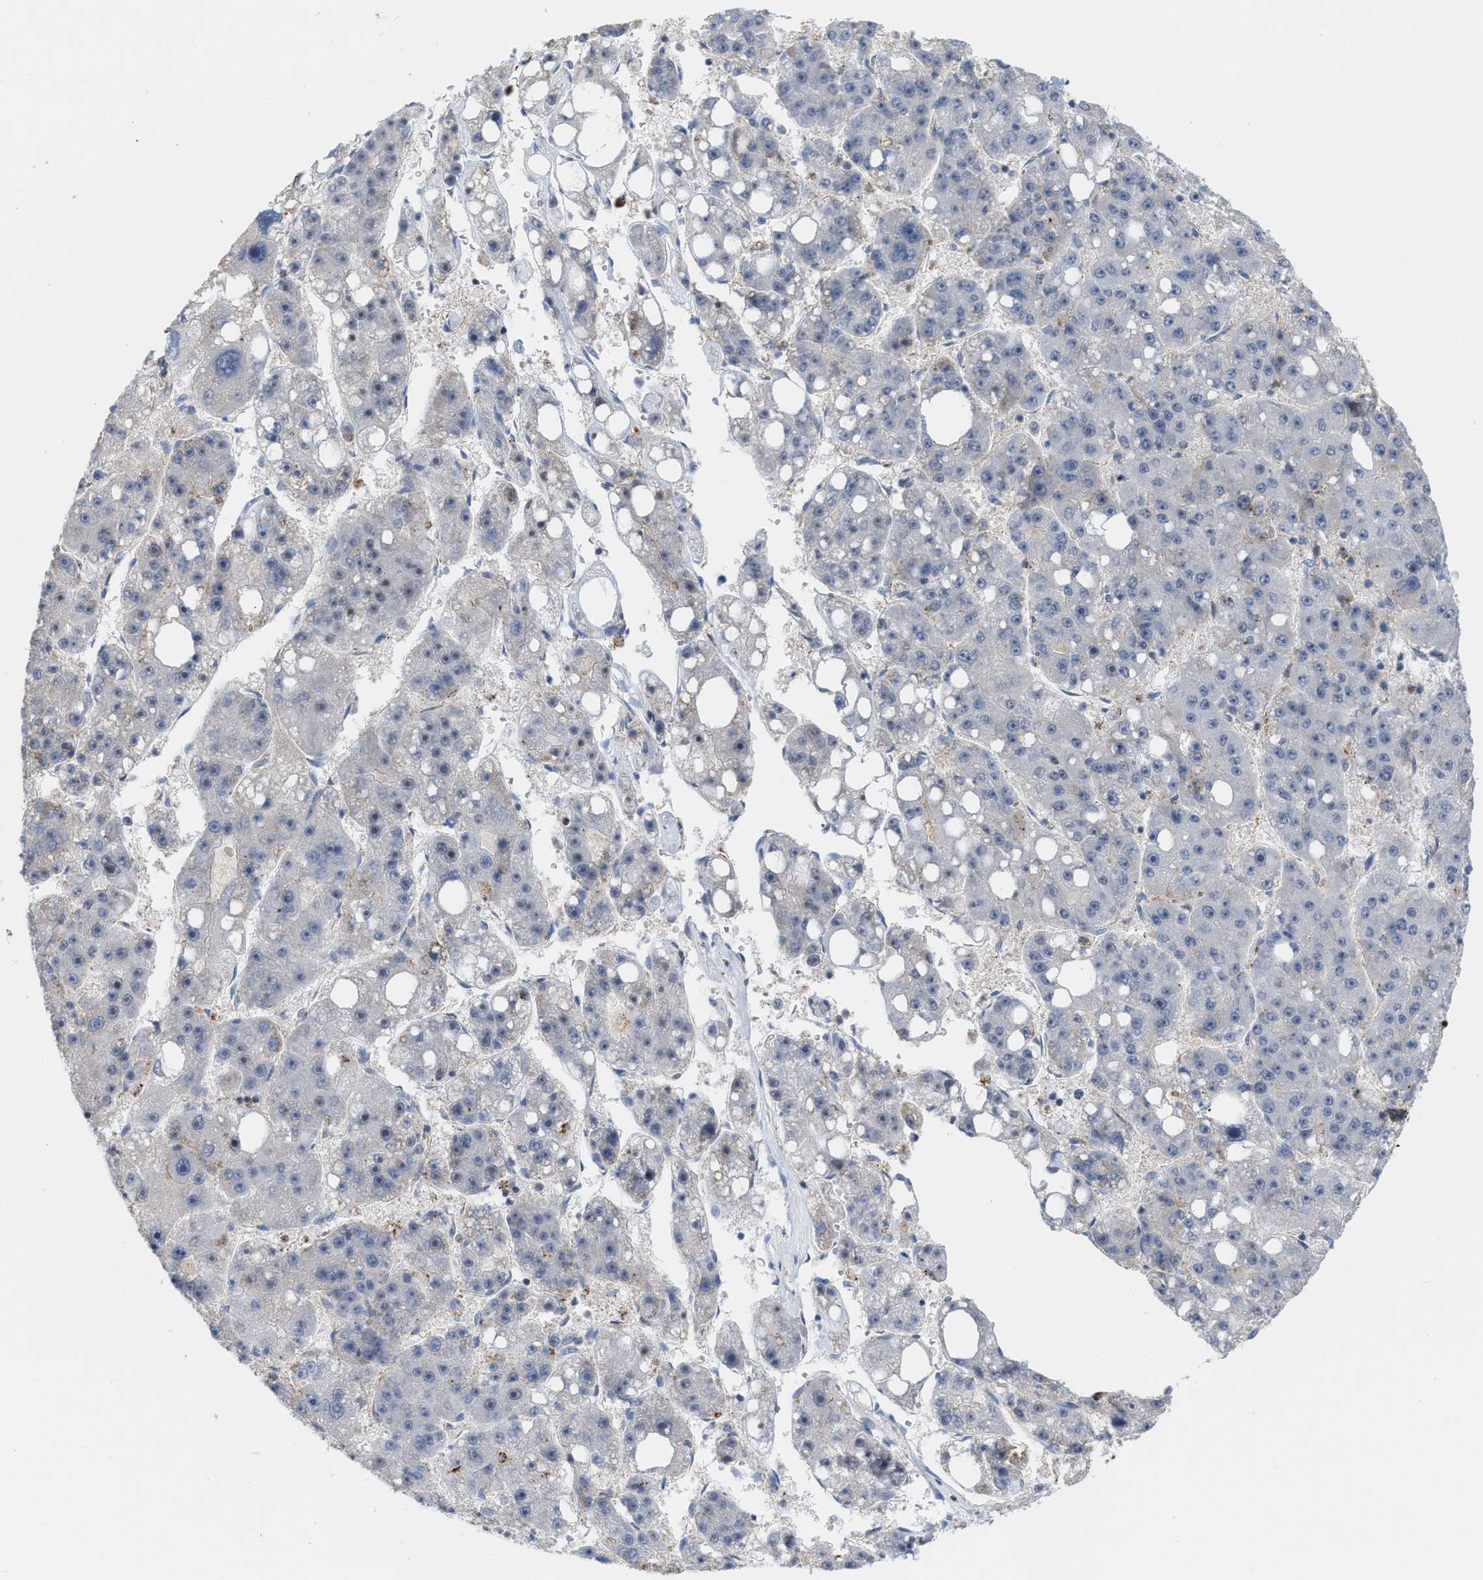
{"staining": {"intensity": "negative", "quantity": "none", "location": "none"}, "tissue": "liver cancer", "cell_type": "Tumor cells", "image_type": "cancer", "snomed": [{"axis": "morphology", "description": "Carcinoma, Hepatocellular, NOS"}, {"axis": "topography", "description": "Liver"}], "caption": "Immunohistochemical staining of liver hepatocellular carcinoma displays no significant positivity in tumor cells.", "gene": "BAIAP2L1", "patient": {"sex": "female", "age": 61}}